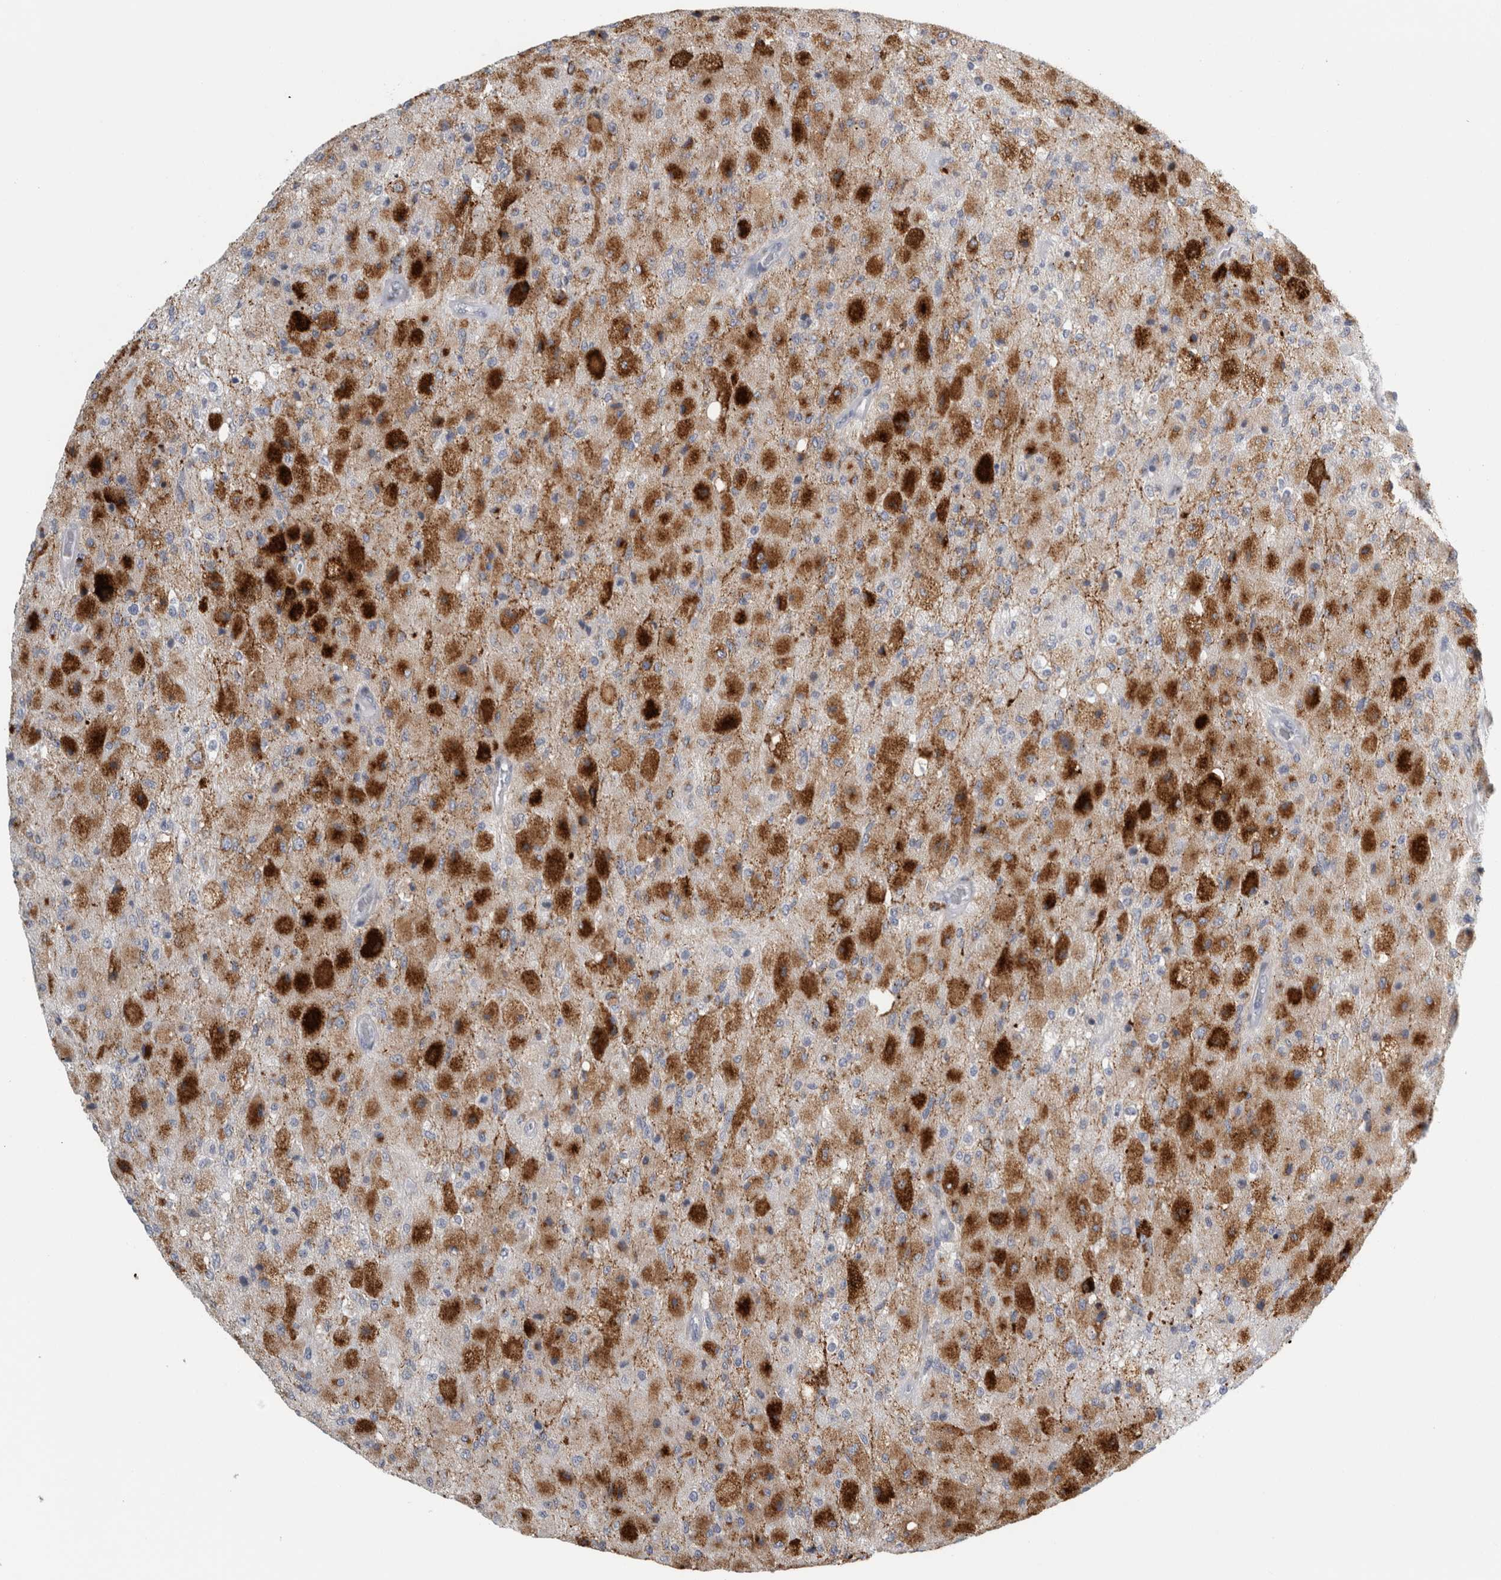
{"staining": {"intensity": "strong", "quantity": "25%-75%", "location": "cytoplasmic/membranous"}, "tissue": "glioma", "cell_type": "Tumor cells", "image_type": "cancer", "snomed": [{"axis": "morphology", "description": "Normal tissue, NOS"}, {"axis": "morphology", "description": "Glioma, malignant, High grade"}, {"axis": "topography", "description": "Cerebral cortex"}], "caption": "Immunohistochemical staining of glioma exhibits high levels of strong cytoplasmic/membranous staining in about 25%-75% of tumor cells. The staining is performed using DAB (3,3'-diaminobenzidine) brown chromogen to label protein expression. The nuclei are counter-stained blue using hematoxylin.", "gene": "CPE", "patient": {"sex": "male", "age": 77}}